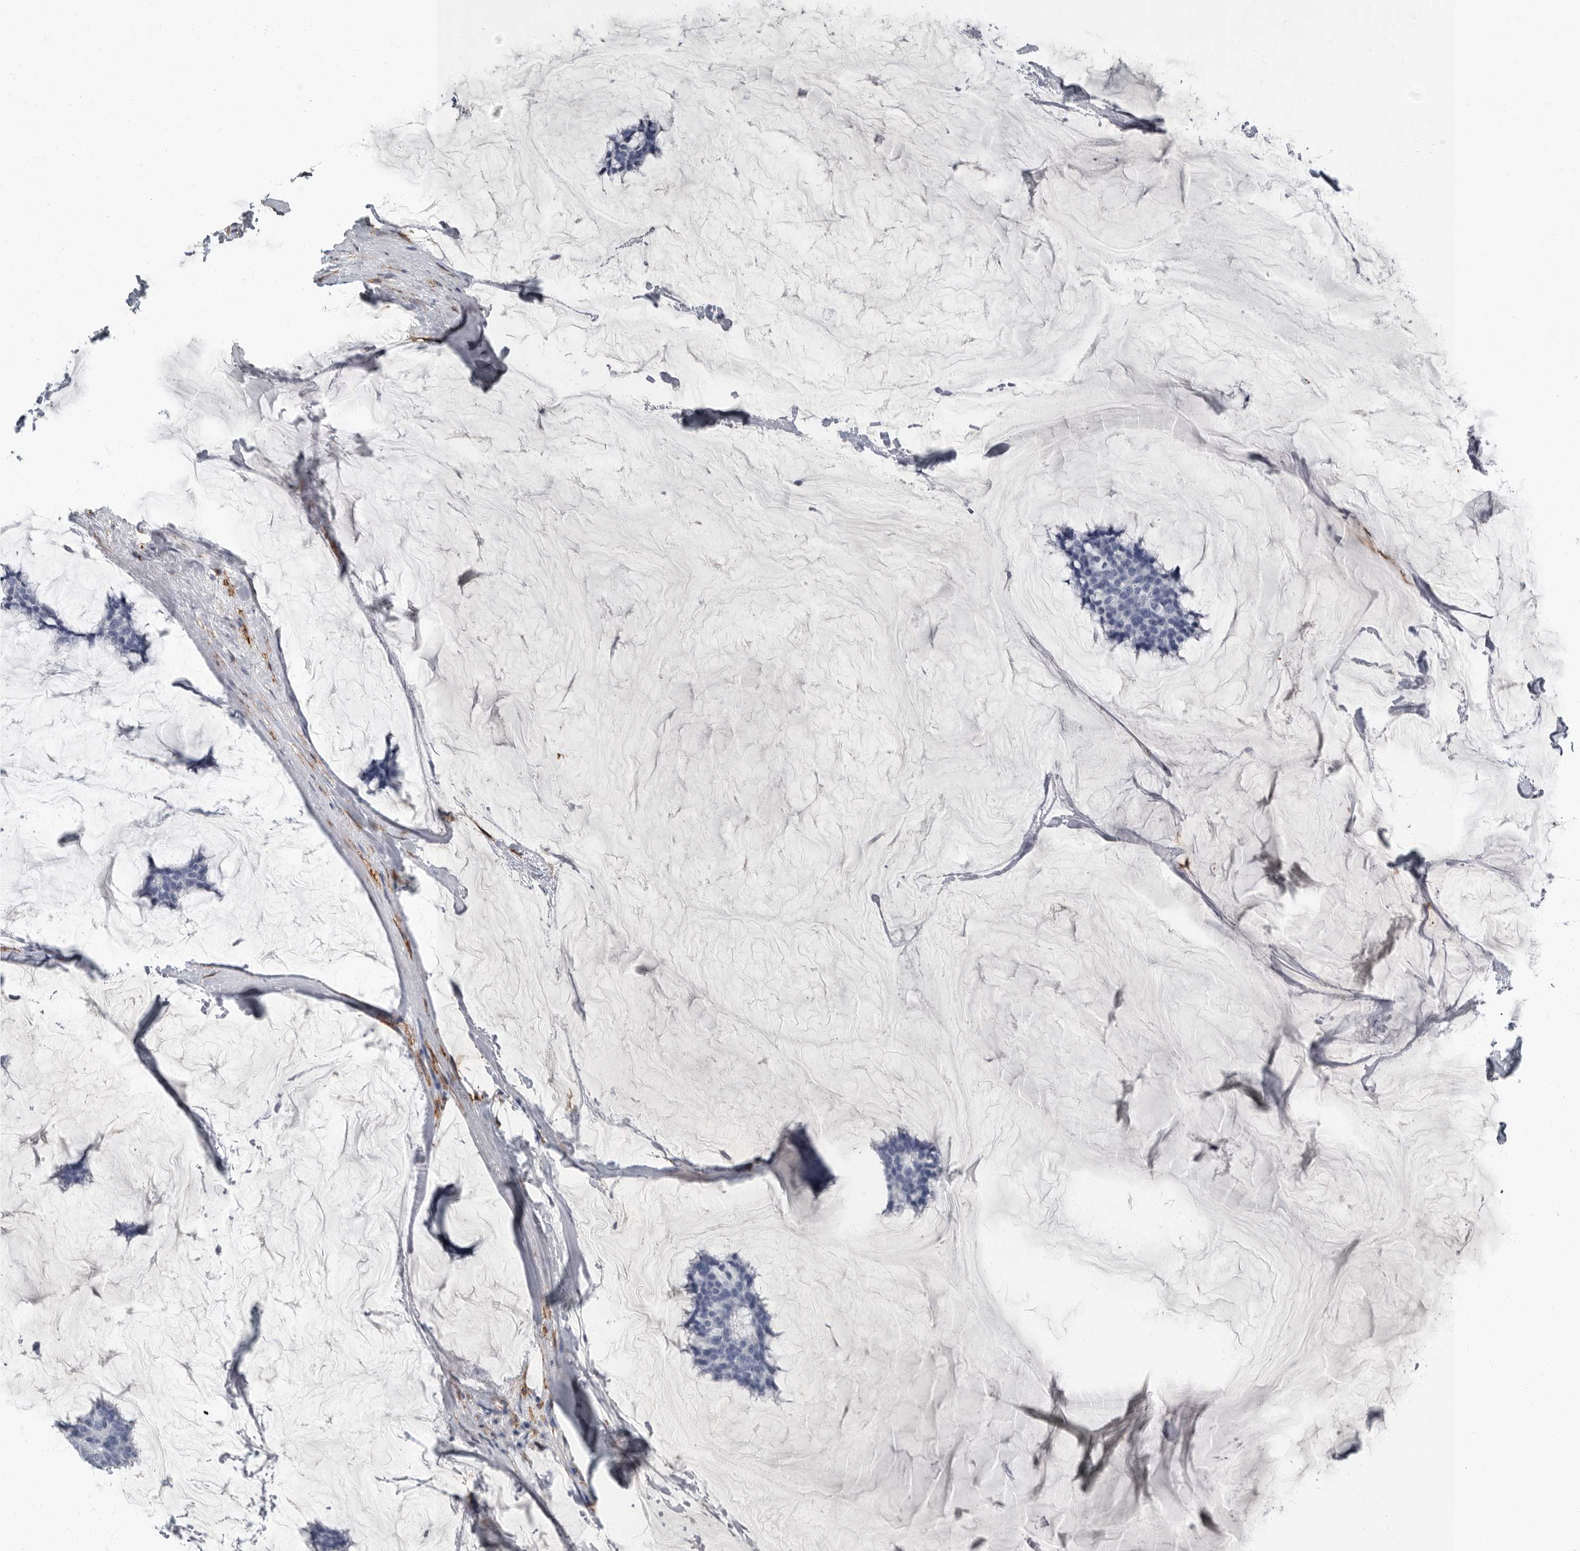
{"staining": {"intensity": "negative", "quantity": "none", "location": "none"}, "tissue": "breast cancer", "cell_type": "Tumor cells", "image_type": "cancer", "snomed": [{"axis": "morphology", "description": "Duct carcinoma"}, {"axis": "topography", "description": "Breast"}], "caption": "This is an immunohistochemistry image of human breast cancer (intraductal carcinoma). There is no positivity in tumor cells.", "gene": "FCER1G", "patient": {"sex": "female", "age": 93}}